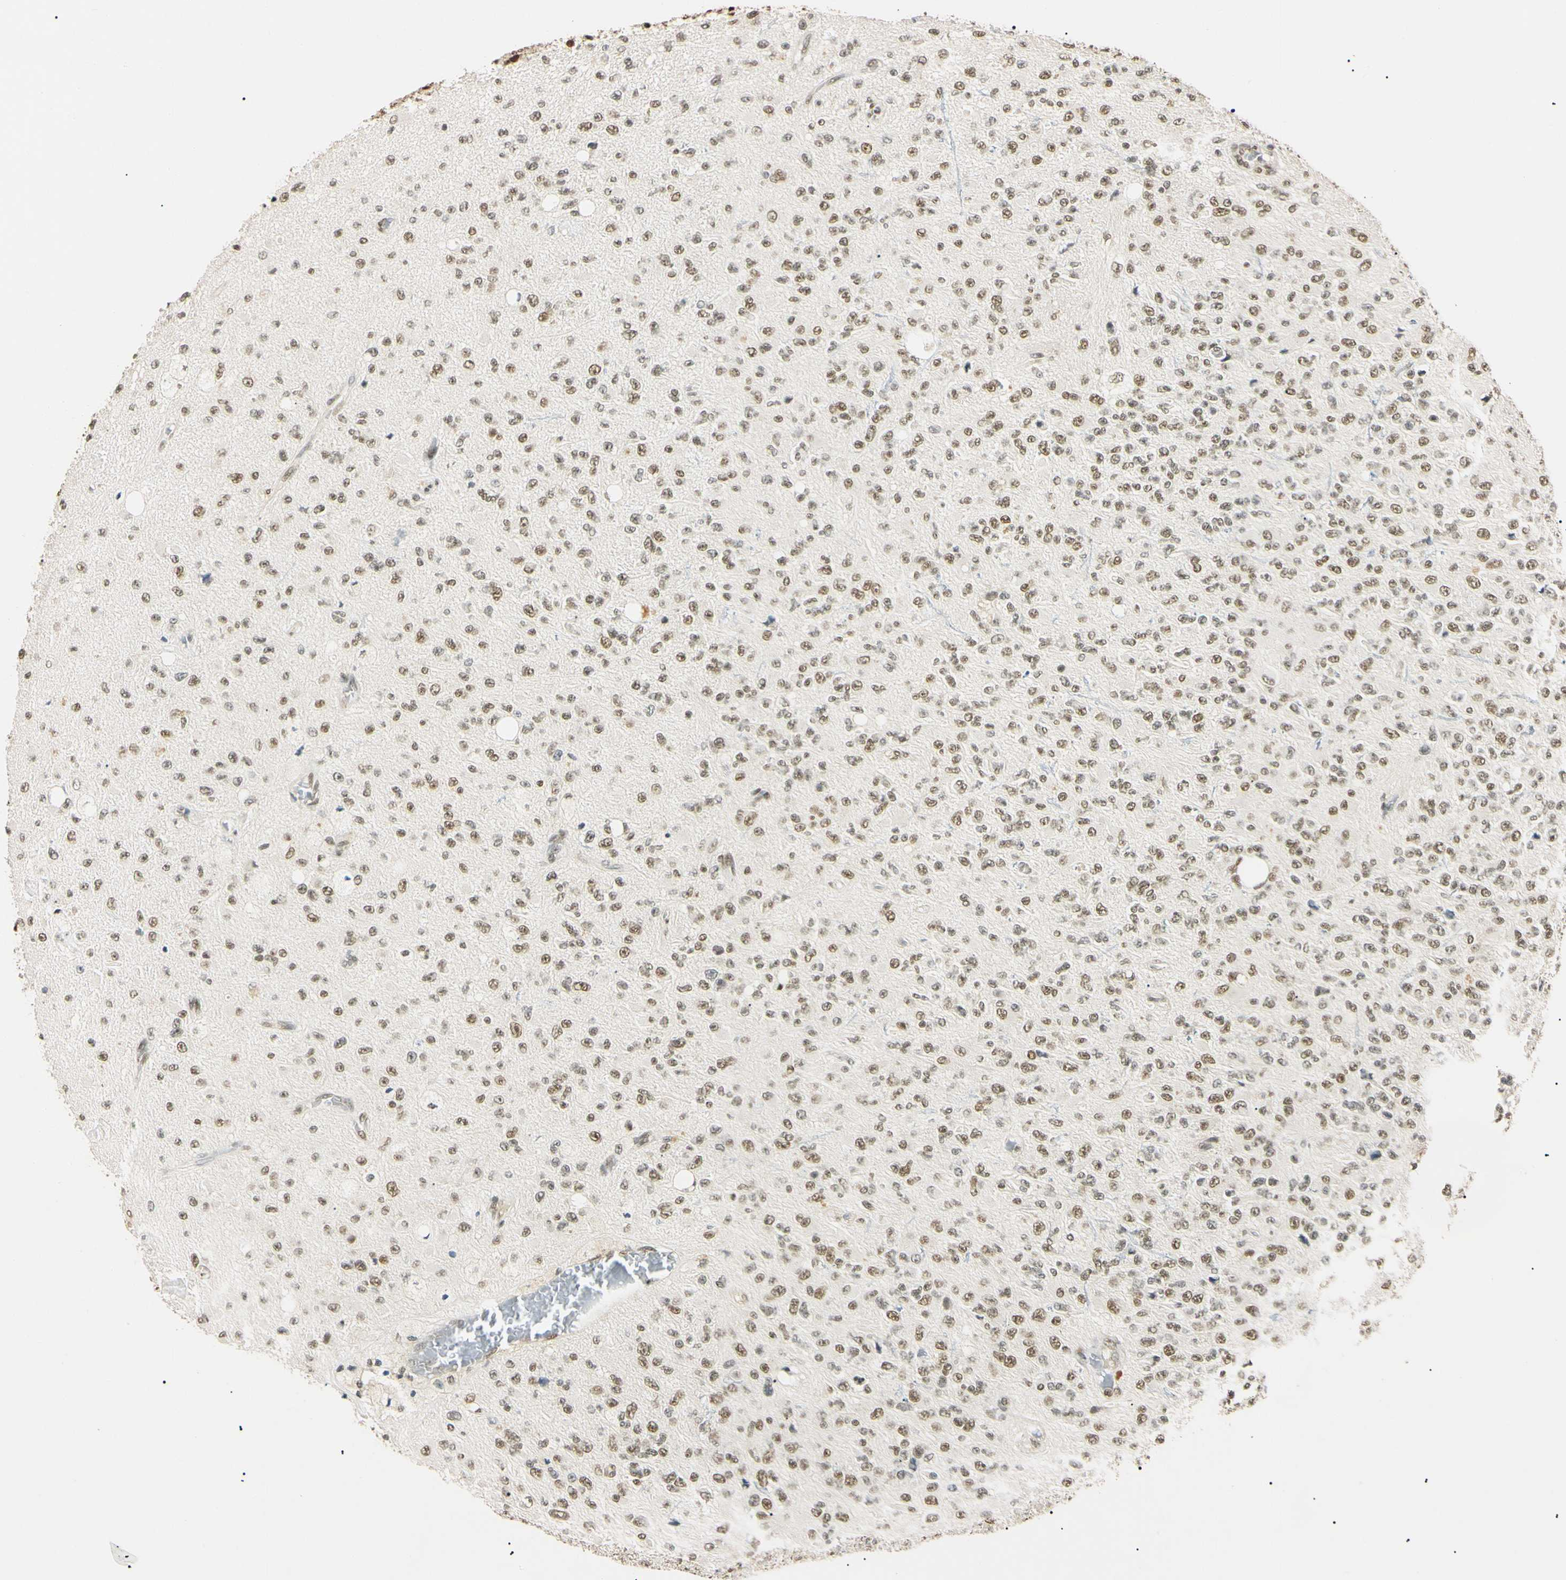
{"staining": {"intensity": "moderate", "quantity": ">75%", "location": "nuclear"}, "tissue": "glioma", "cell_type": "Tumor cells", "image_type": "cancer", "snomed": [{"axis": "morphology", "description": "Glioma, malignant, High grade"}, {"axis": "topography", "description": "pancreas cauda"}], "caption": "This photomicrograph displays immunohistochemistry (IHC) staining of malignant glioma (high-grade), with medium moderate nuclear positivity in approximately >75% of tumor cells.", "gene": "SMARCA5", "patient": {"sex": "male", "age": 60}}